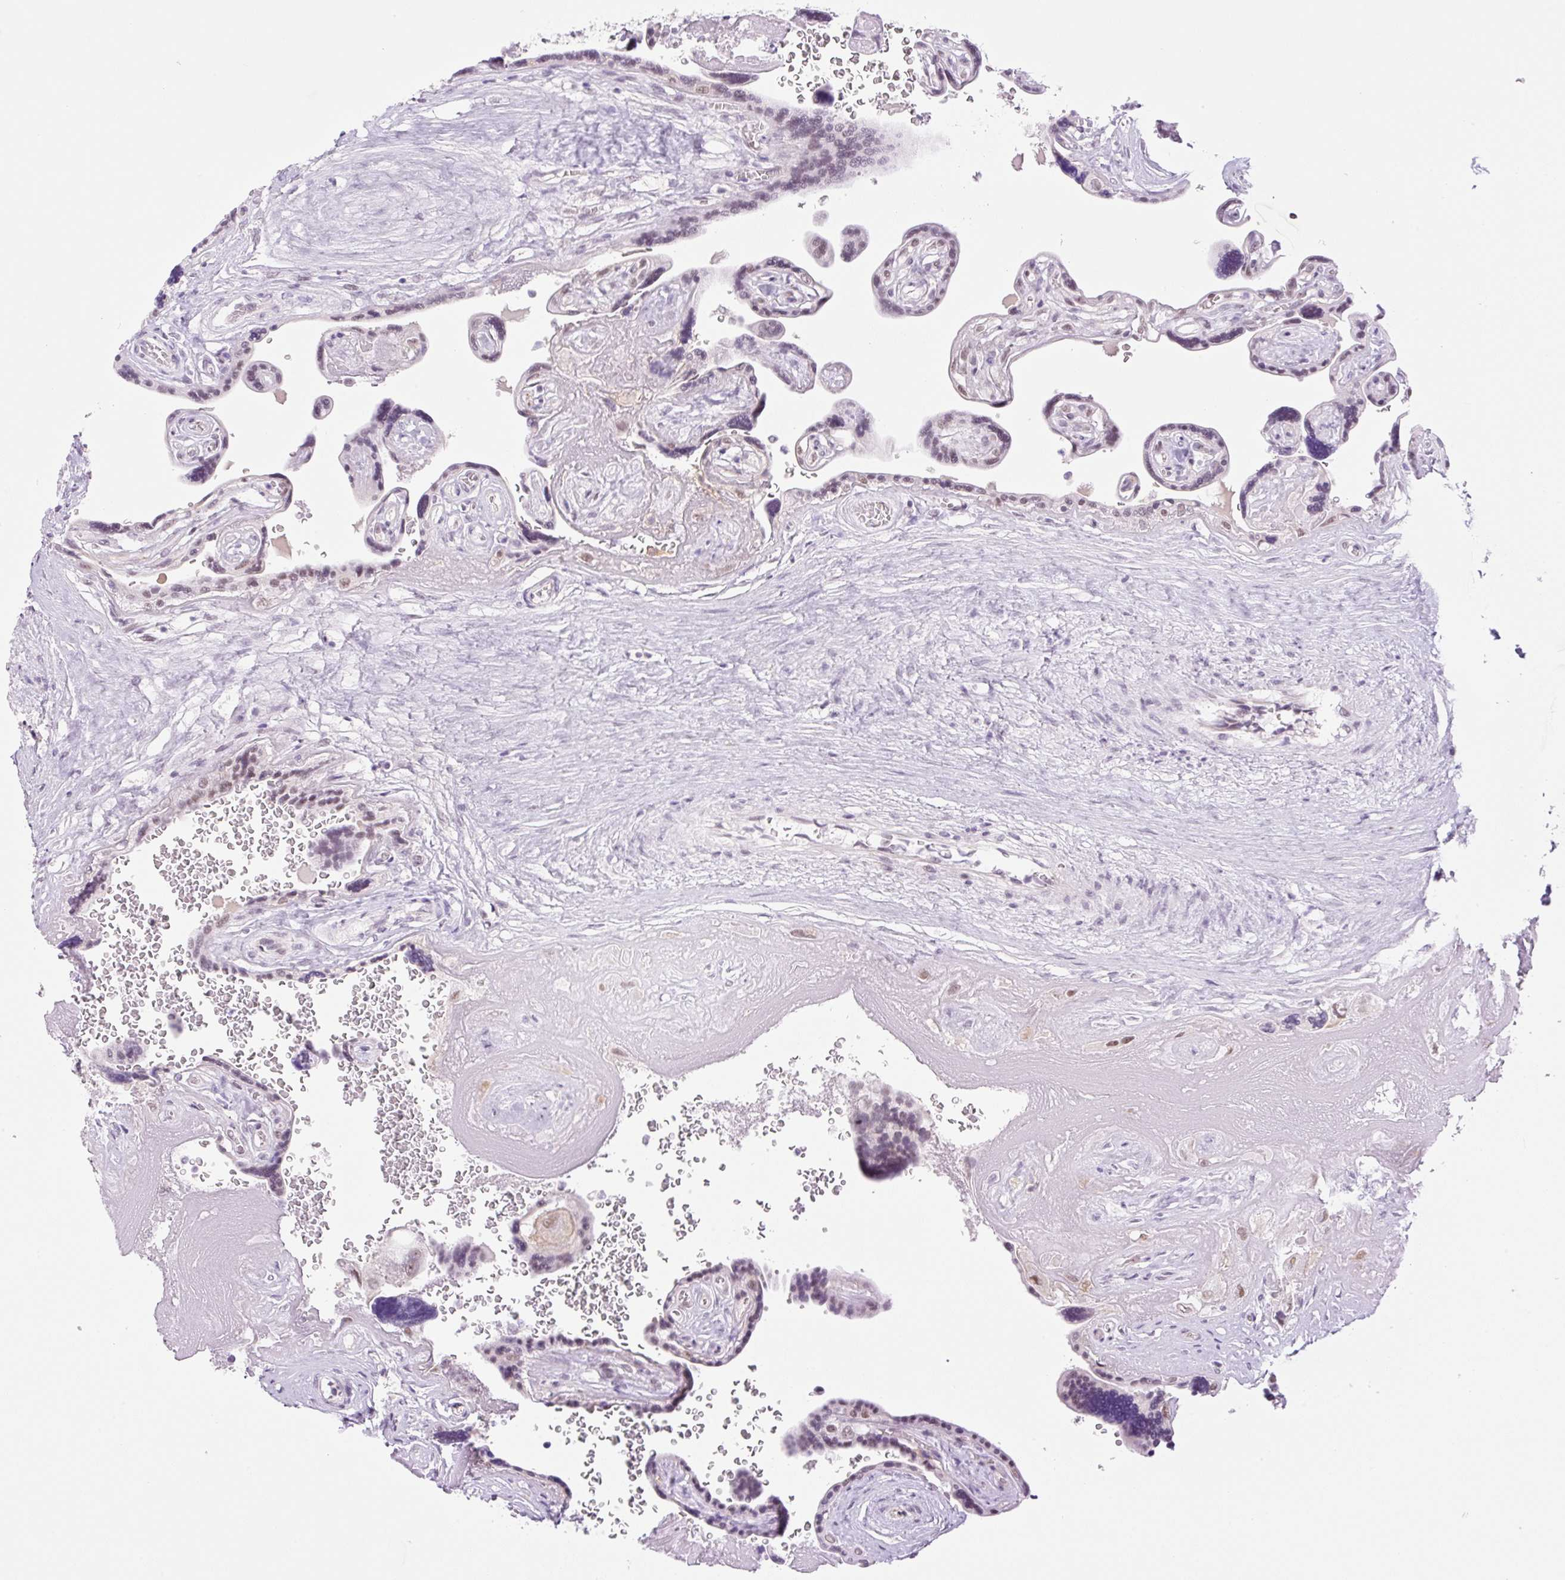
{"staining": {"intensity": "moderate", "quantity": "25%-75%", "location": "nuclear"}, "tissue": "placenta", "cell_type": "Trophoblastic cells", "image_type": "normal", "snomed": [{"axis": "morphology", "description": "Normal tissue, NOS"}, {"axis": "topography", "description": "Placenta"}], "caption": "Protein positivity by IHC displays moderate nuclear expression in approximately 25%-75% of trophoblastic cells in normal placenta.", "gene": "PALM3", "patient": {"sex": "female", "age": 32}}